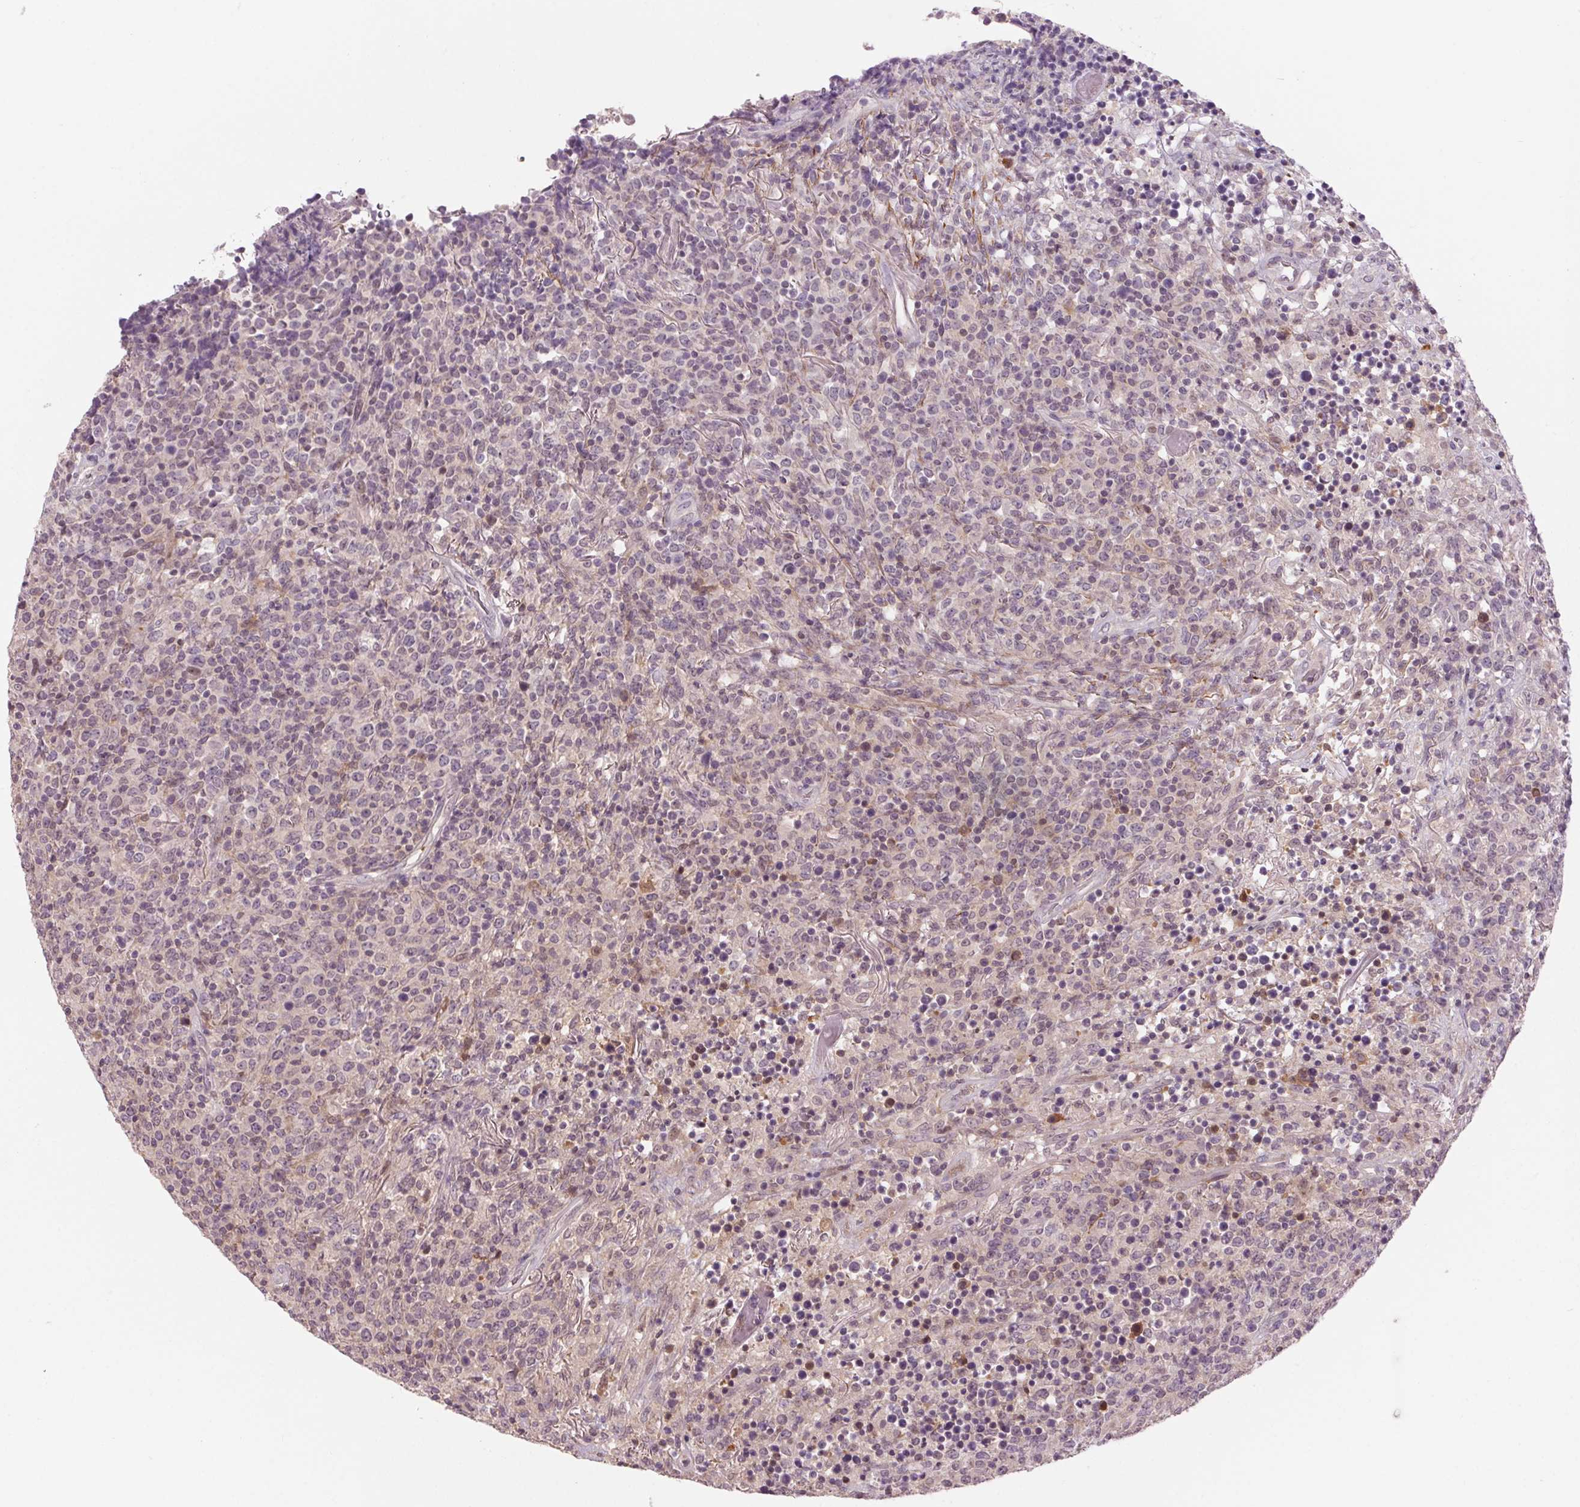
{"staining": {"intensity": "negative", "quantity": "none", "location": "none"}, "tissue": "lymphoma", "cell_type": "Tumor cells", "image_type": "cancer", "snomed": [{"axis": "morphology", "description": "Malignant lymphoma, non-Hodgkin's type, High grade"}, {"axis": "topography", "description": "Lung"}], "caption": "The histopathology image reveals no staining of tumor cells in lymphoma.", "gene": "HHLA2", "patient": {"sex": "male", "age": 79}}